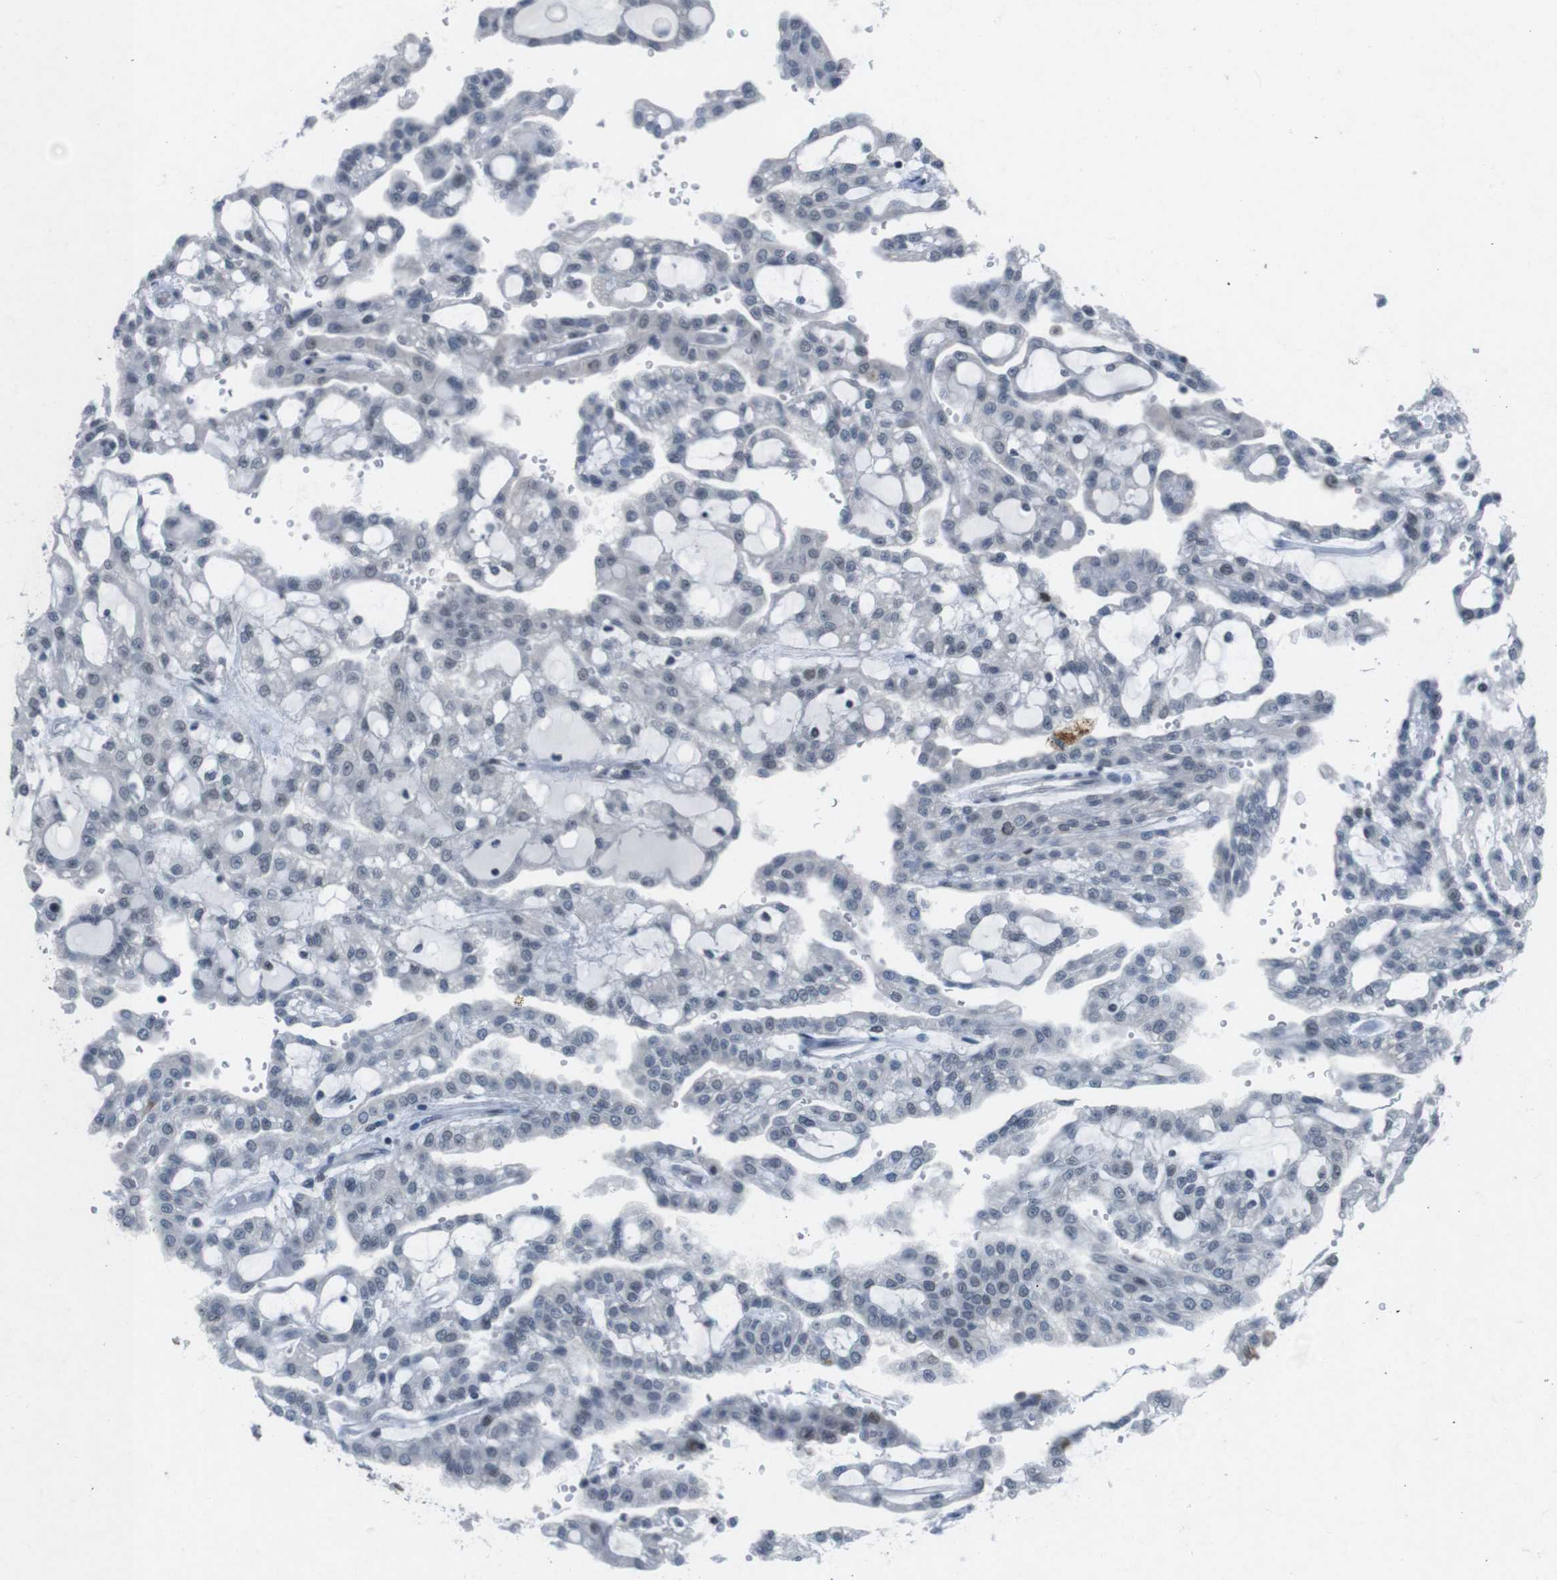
{"staining": {"intensity": "weak", "quantity": "<25%", "location": "nuclear"}, "tissue": "renal cancer", "cell_type": "Tumor cells", "image_type": "cancer", "snomed": [{"axis": "morphology", "description": "Adenocarcinoma, NOS"}, {"axis": "topography", "description": "Kidney"}], "caption": "Renal adenocarcinoma was stained to show a protein in brown. There is no significant positivity in tumor cells.", "gene": "MAD1L1", "patient": {"sex": "male", "age": 63}}